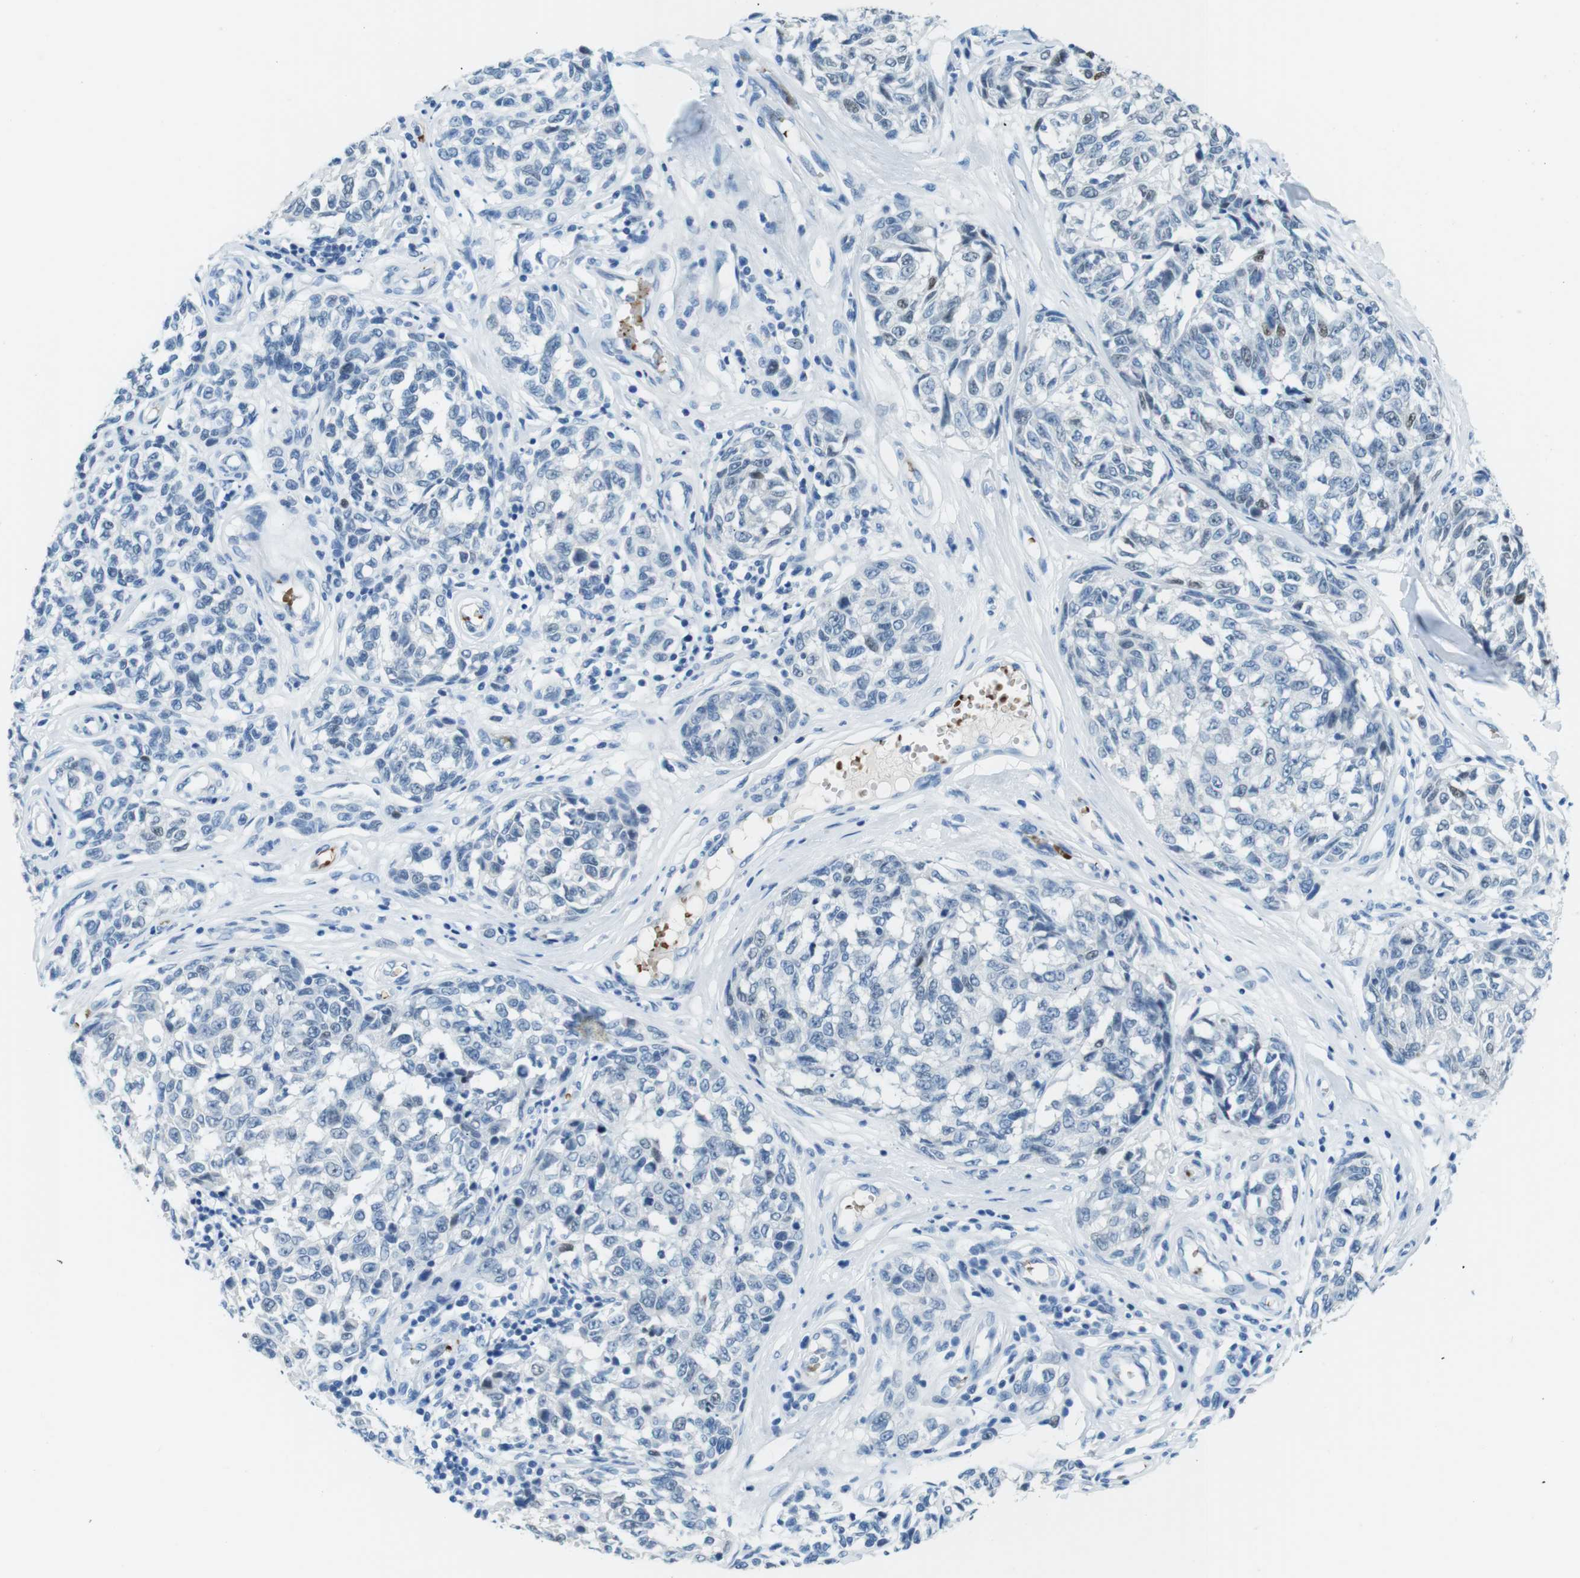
{"staining": {"intensity": "negative", "quantity": "none", "location": "none"}, "tissue": "melanoma", "cell_type": "Tumor cells", "image_type": "cancer", "snomed": [{"axis": "morphology", "description": "Malignant melanoma, NOS"}, {"axis": "topography", "description": "Skin"}], "caption": "High power microscopy photomicrograph of an immunohistochemistry photomicrograph of malignant melanoma, revealing no significant expression in tumor cells.", "gene": "TFAP2C", "patient": {"sex": "female", "age": 64}}